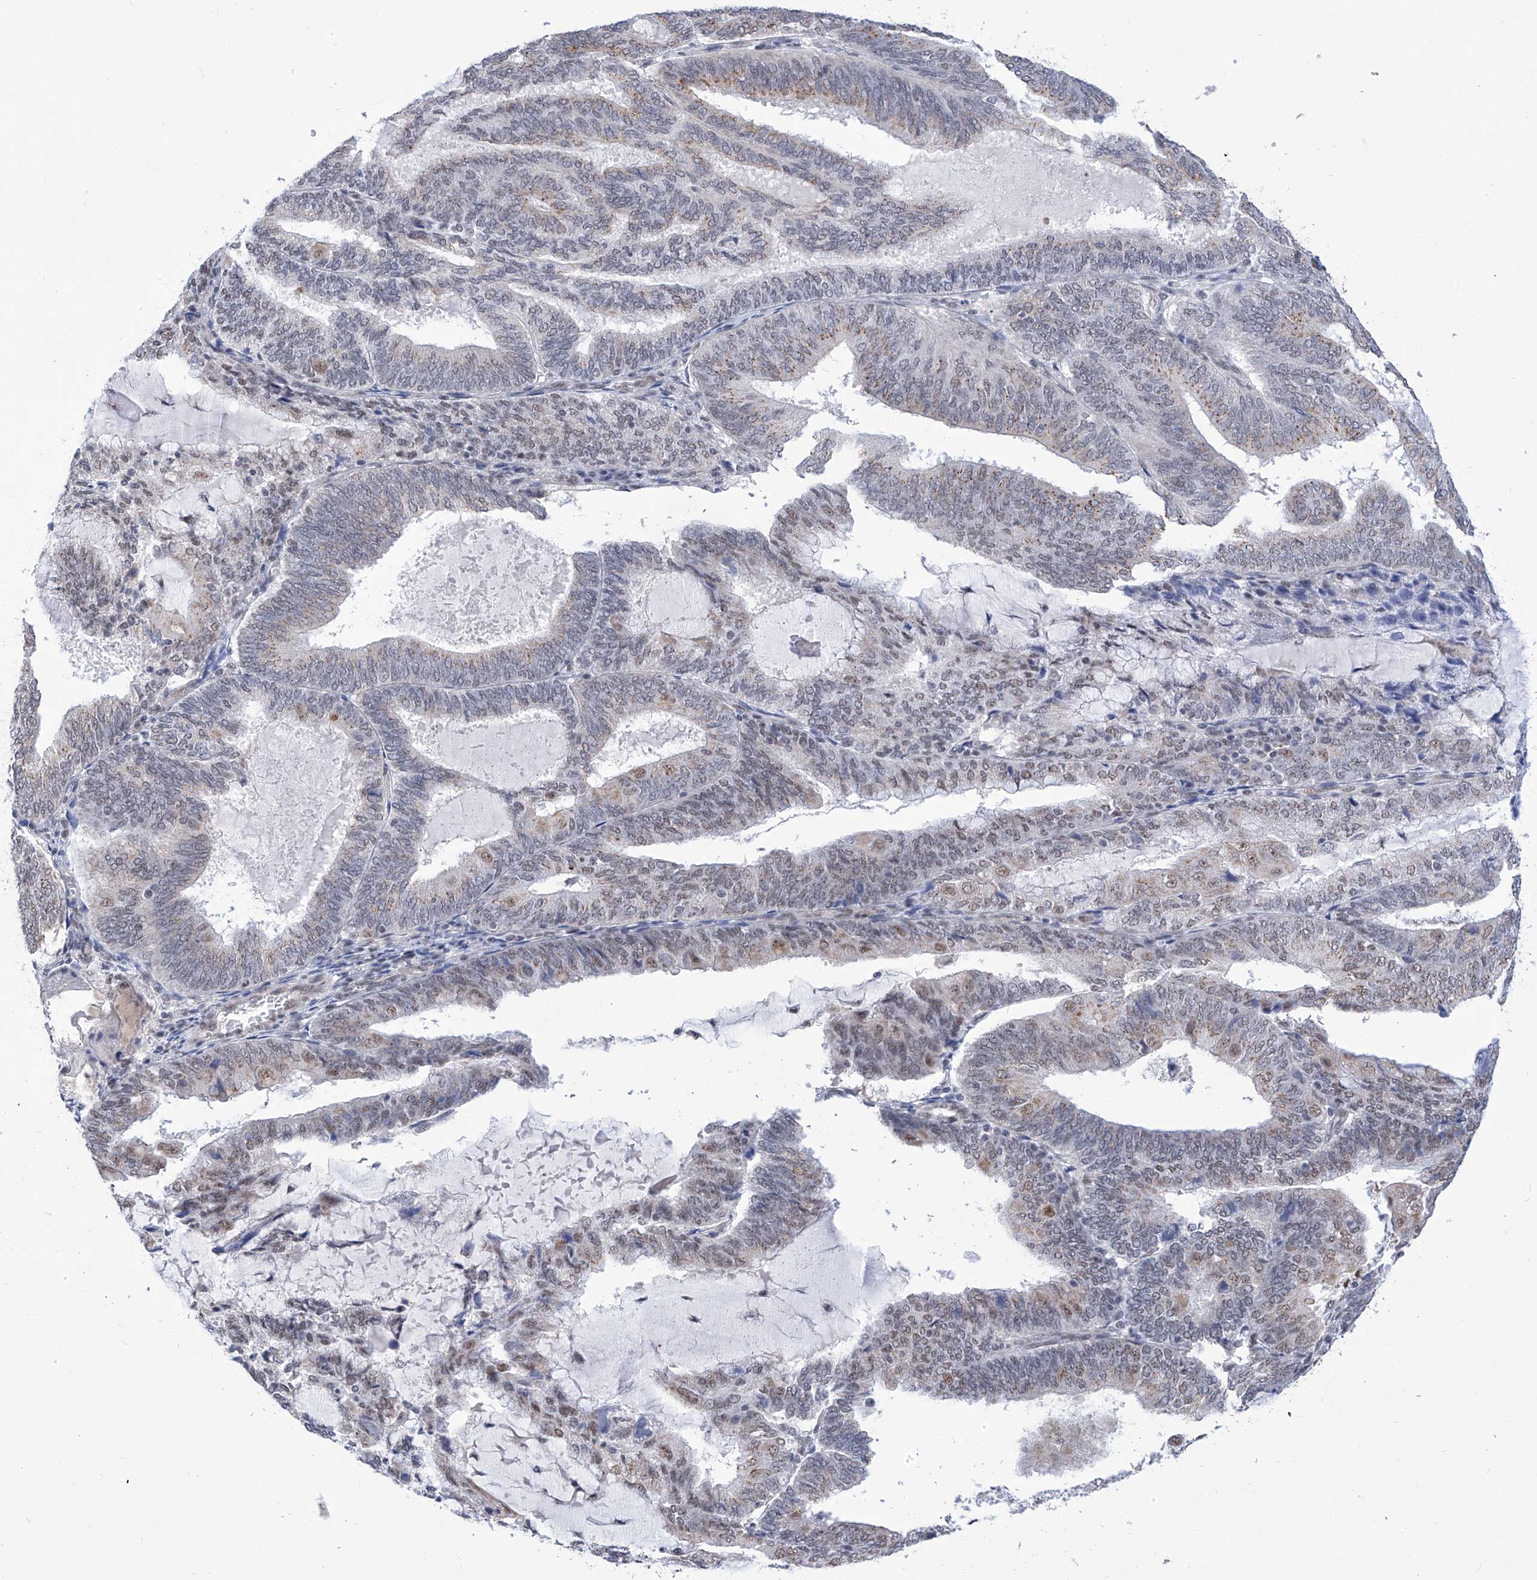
{"staining": {"intensity": "weak", "quantity": "25%-75%", "location": "cytoplasmic/membranous,nuclear"}, "tissue": "endometrial cancer", "cell_type": "Tumor cells", "image_type": "cancer", "snomed": [{"axis": "morphology", "description": "Adenocarcinoma, NOS"}, {"axis": "topography", "description": "Endometrium"}], "caption": "About 25%-75% of tumor cells in adenocarcinoma (endometrial) reveal weak cytoplasmic/membranous and nuclear protein positivity as visualized by brown immunohistochemical staining.", "gene": "SART1", "patient": {"sex": "female", "age": 81}}